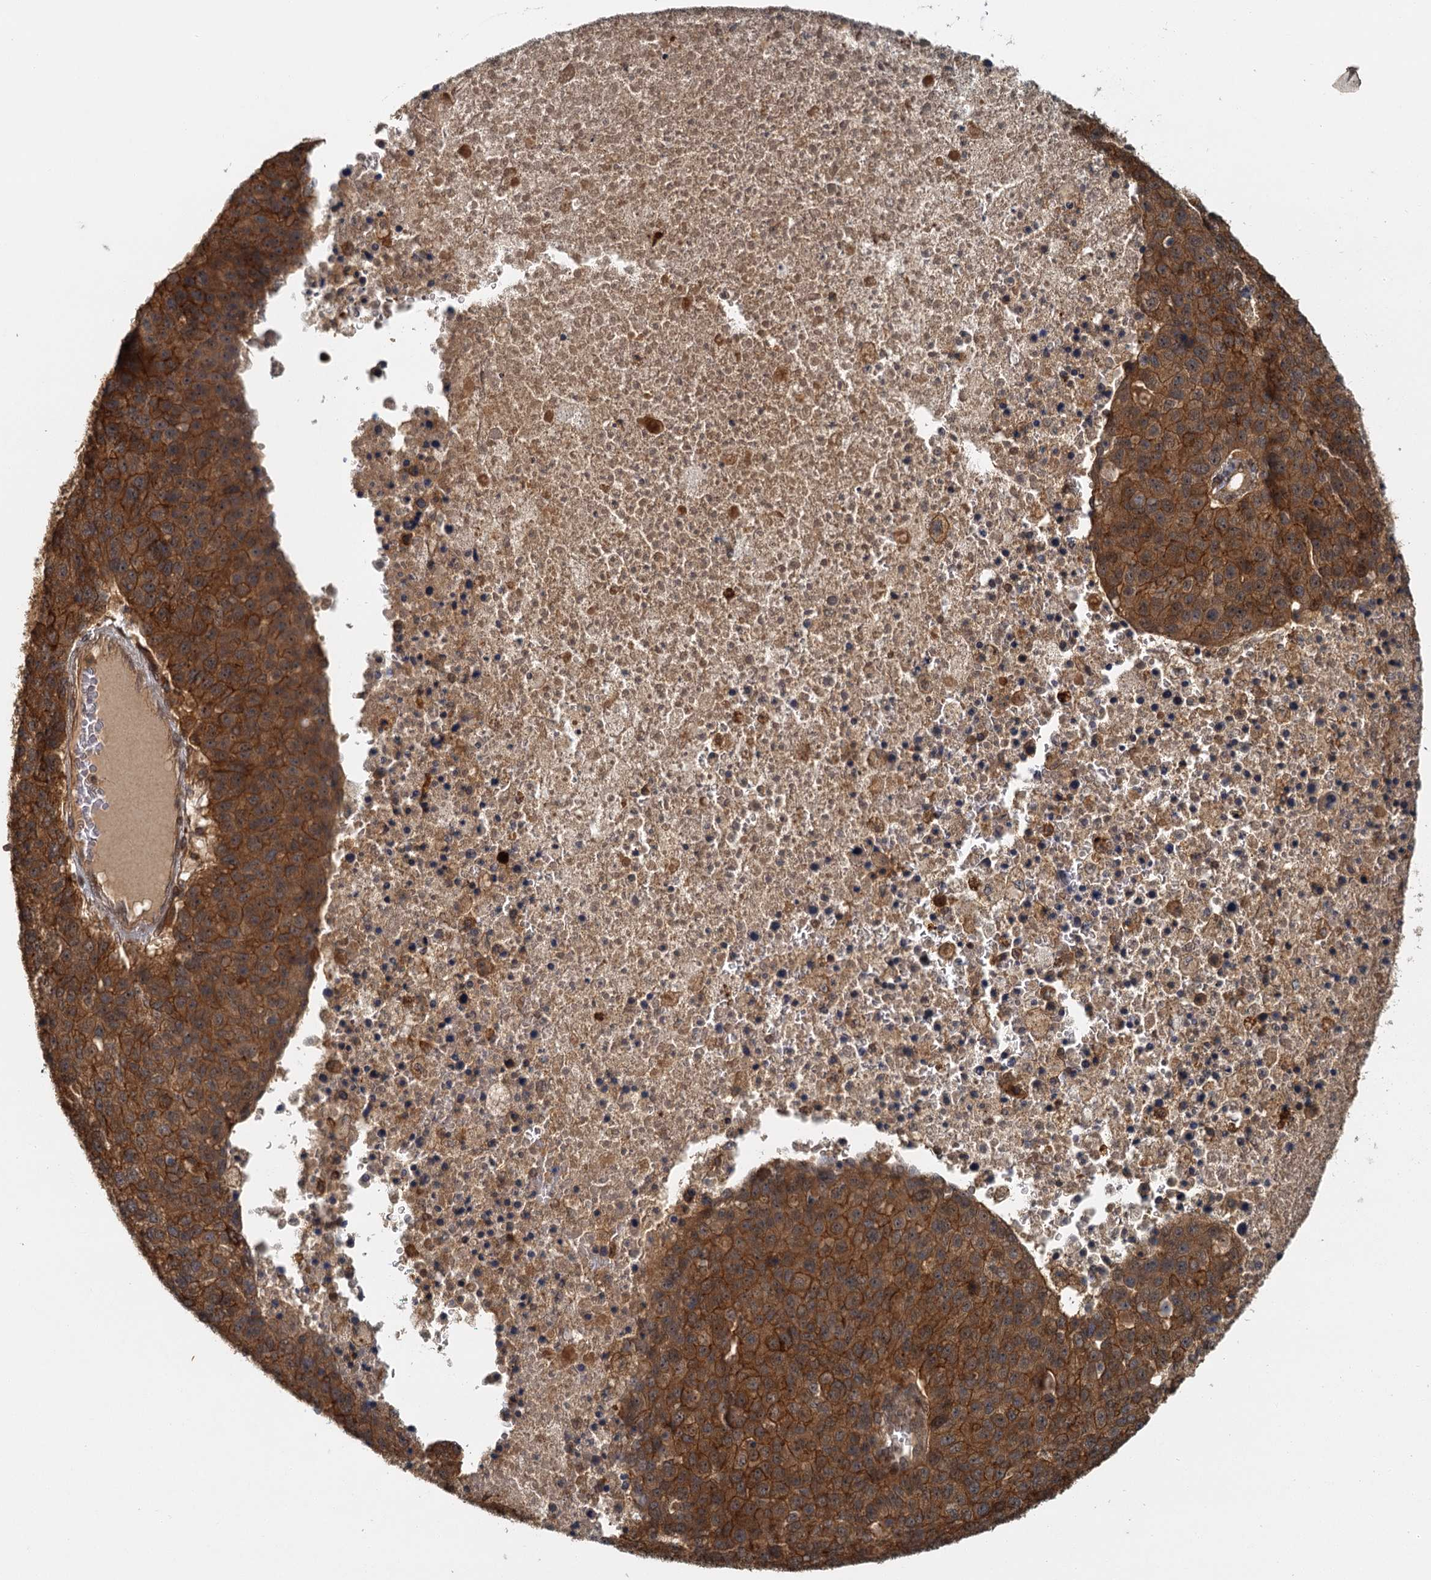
{"staining": {"intensity": "moderate", "quantity": ">75%", "location": "cytoplasmic/membranous,nuclear"}, "tissue": "pancreatic cancer", "cell_type": "Tumor cells", "image_type": "cancer", "snomed": [{"axis": "morphology", "description": "Adenocarcinoma, NOS"}, {"axis": "topography", "description": "Pancreas"}], "caption": "Human pancreatic cancer stained with a protein marker shows moderate staining in tumor cells.", "gene": "ZNF549", "patient": {"sex": "female", "age": 61}}